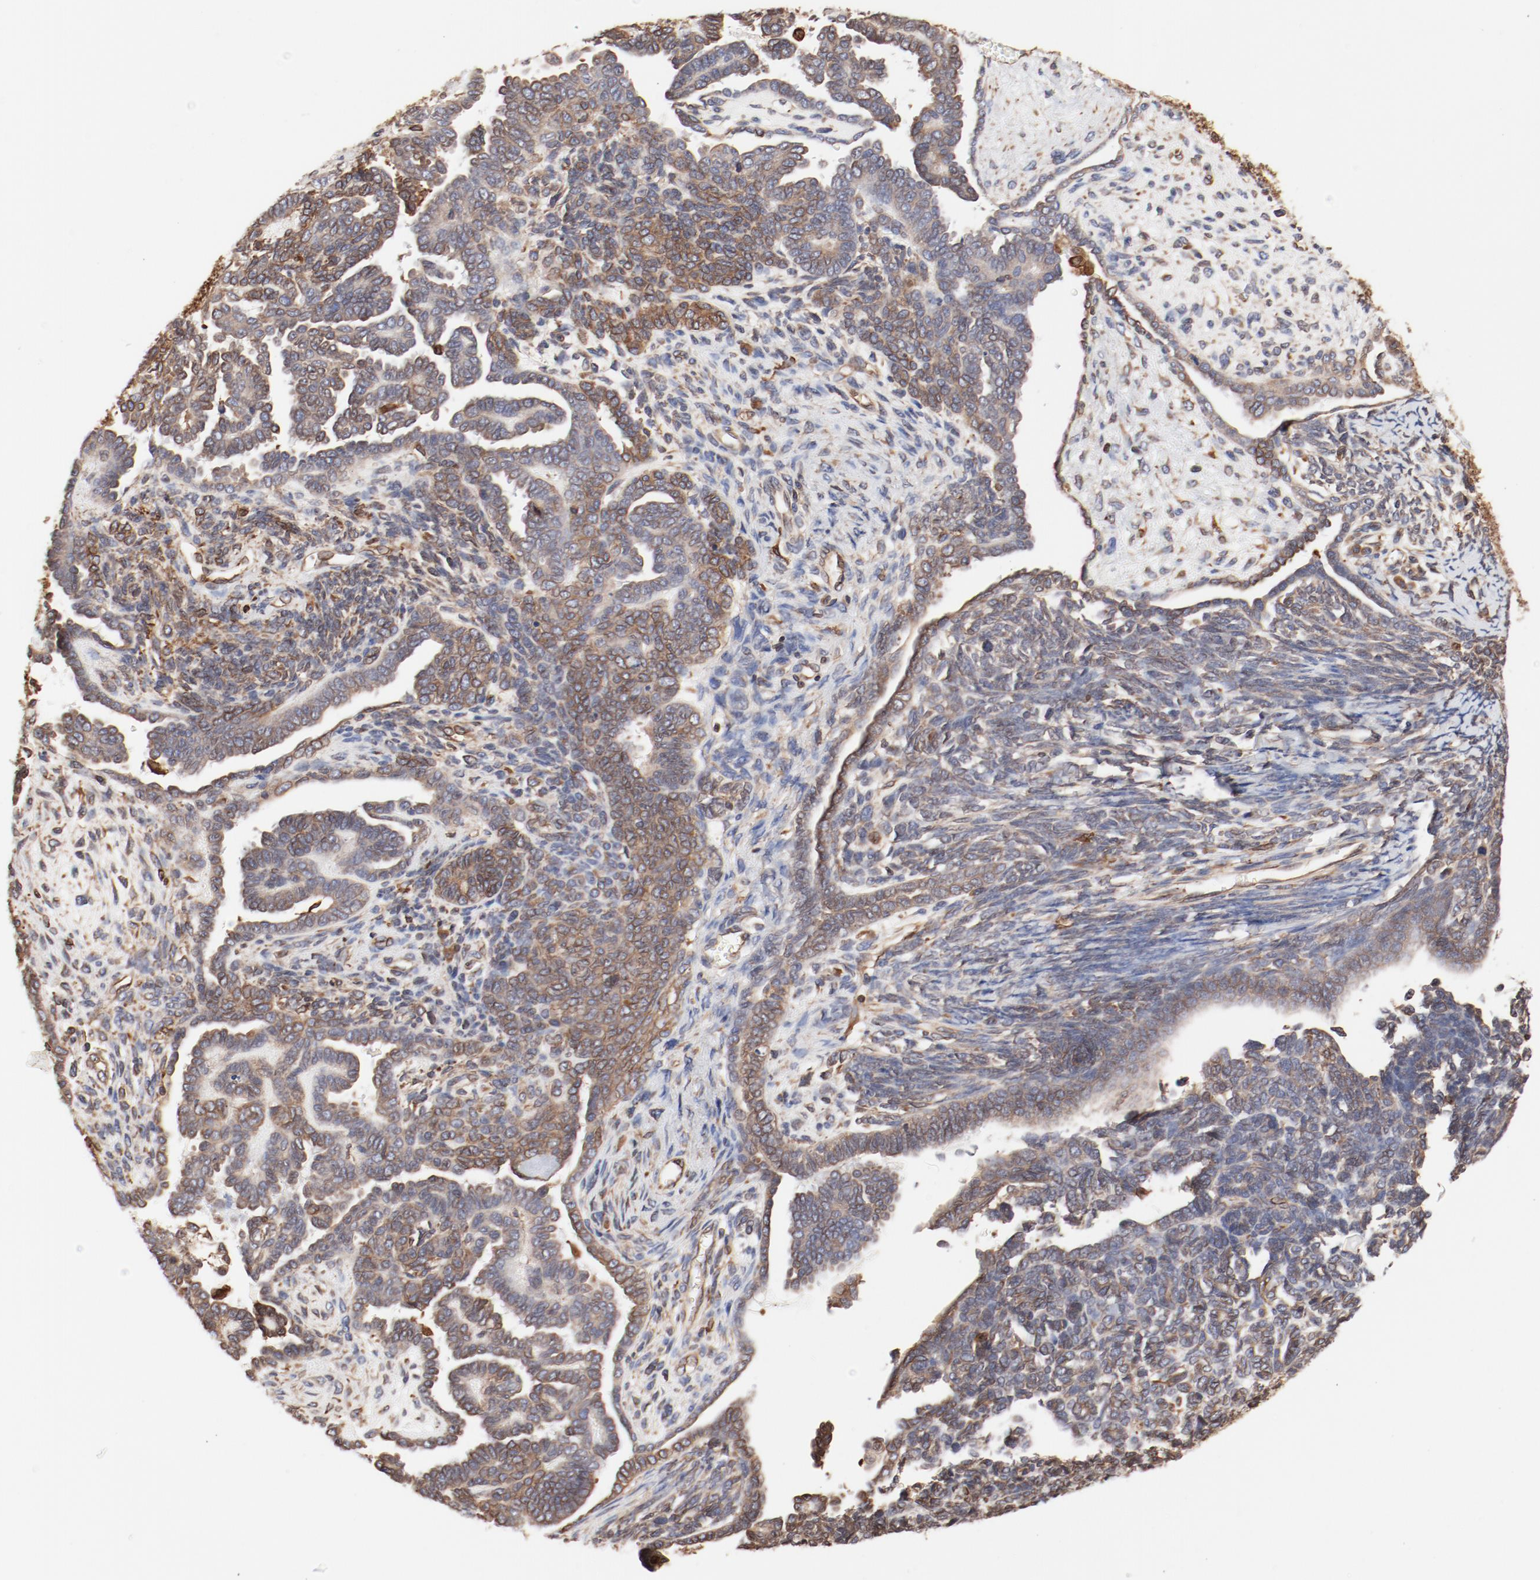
{"staining": {"intensity": "moderate", "quantity": ">75%", "location": "cytoplasmic/membranous"}, "tissue": "endometrial cancer", "cell_type": "Tumor cells", "image_type": "cancer", "snomed": [{"axis": "morphology", "description": "Neoplasm, malignant, NOS"}, {"axis": "topography", "description": "Endometrium"}], "caption": "Immunohistochemical staining of human endometrial cancer reveals medium levels of moderate cytoplasmic/membranous expression in approximately >75% of tumor cells.", "gene": "BCAP31", "patient": {"sex": "female", "age": 74}}